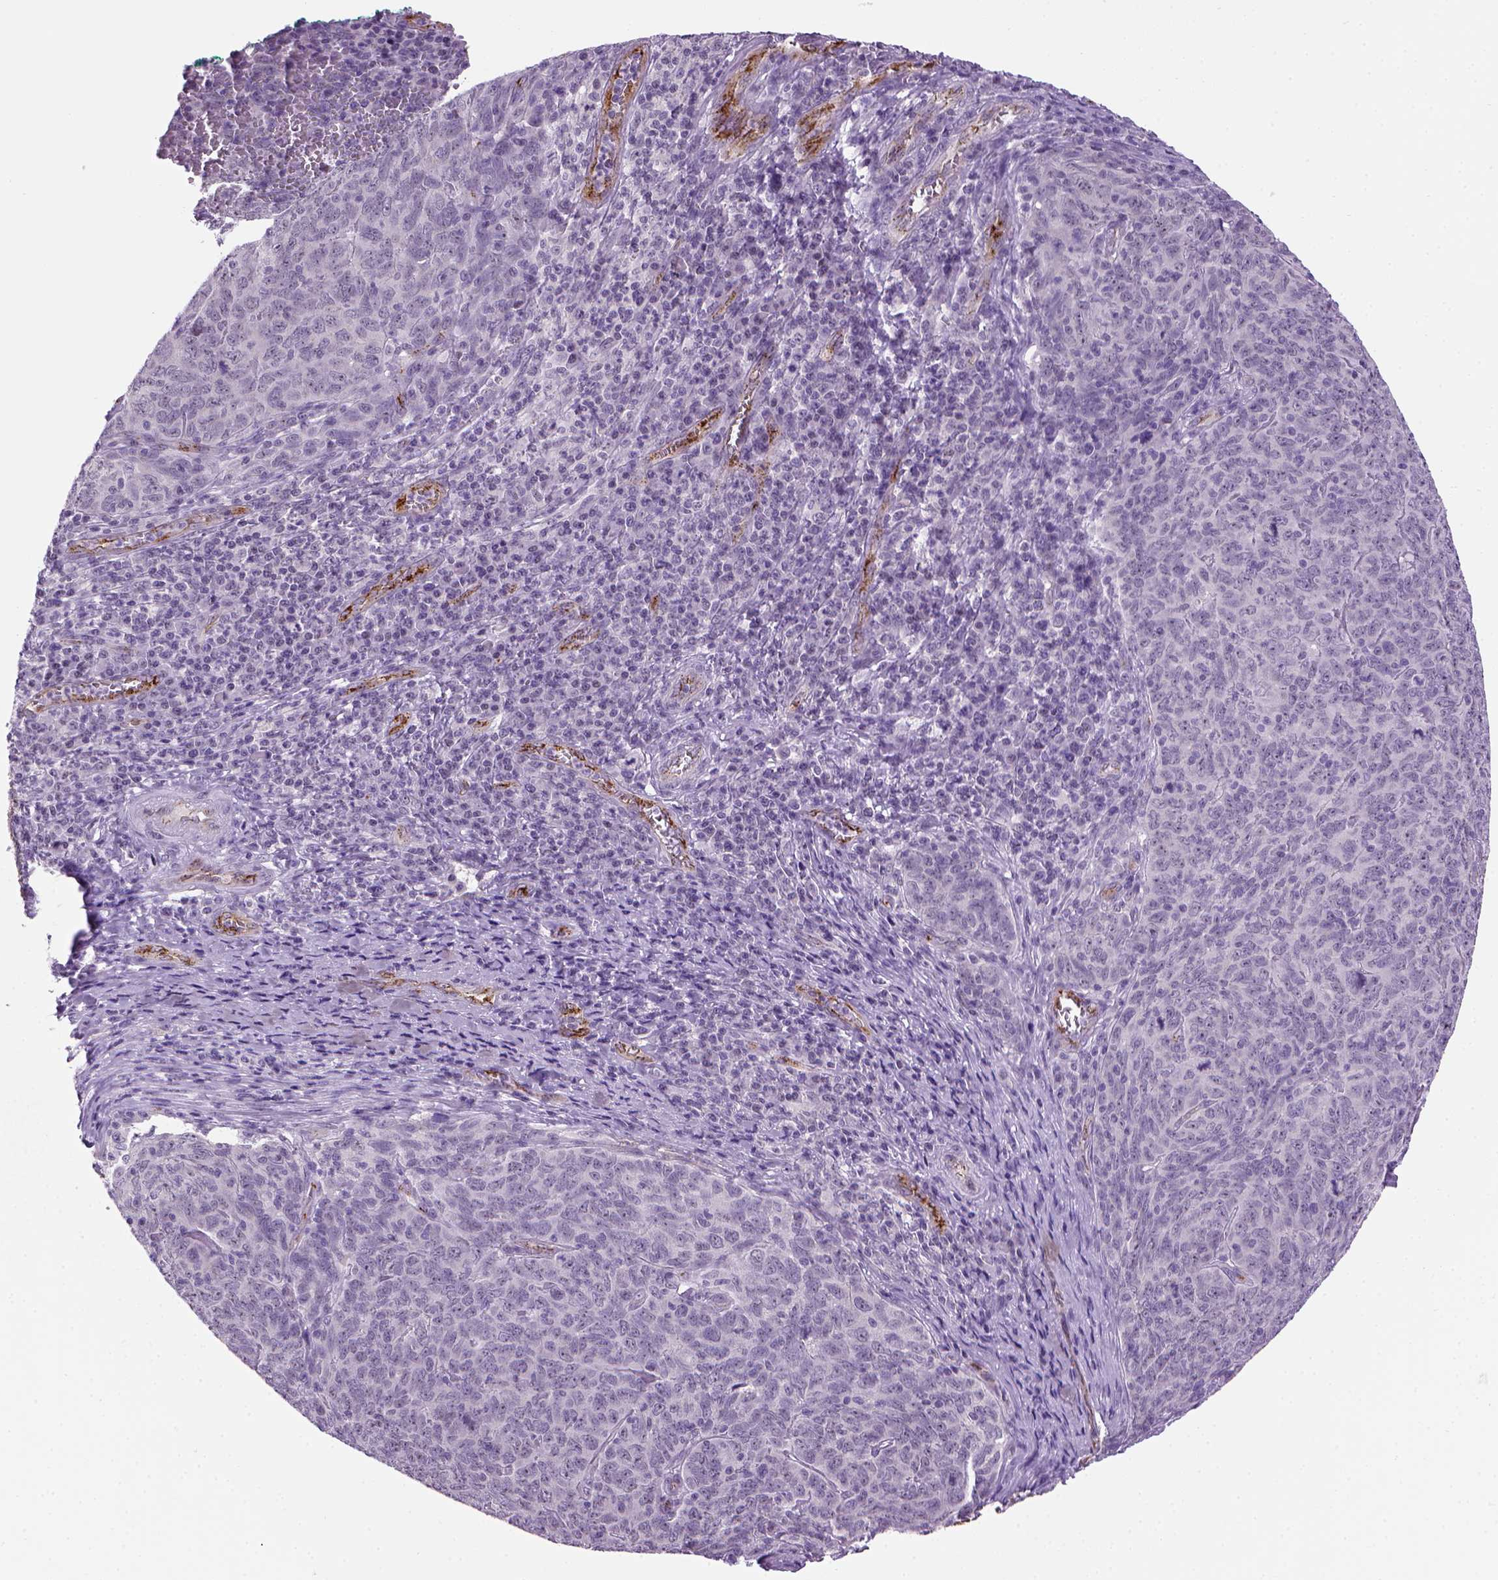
{"staining": {"intensity": "negative", "quantity": "none", "location": "none"}, "tissue": "skin cancer", "cell_type": "Tumor cells", "image_type": "cancer", "snomed": [{"axis": "morphology", "description": "Squamous cell carcinoma, NOS"}, {"axis": "topography", "description": "Skin"}, {"axis": "topography", "description": "Anal"}], "caption": "Histopathology image shows no significant protein staining in tumor cells of skin cancer.", "gene": "VWF", "patient": {"sex": "female", "age": 51}}